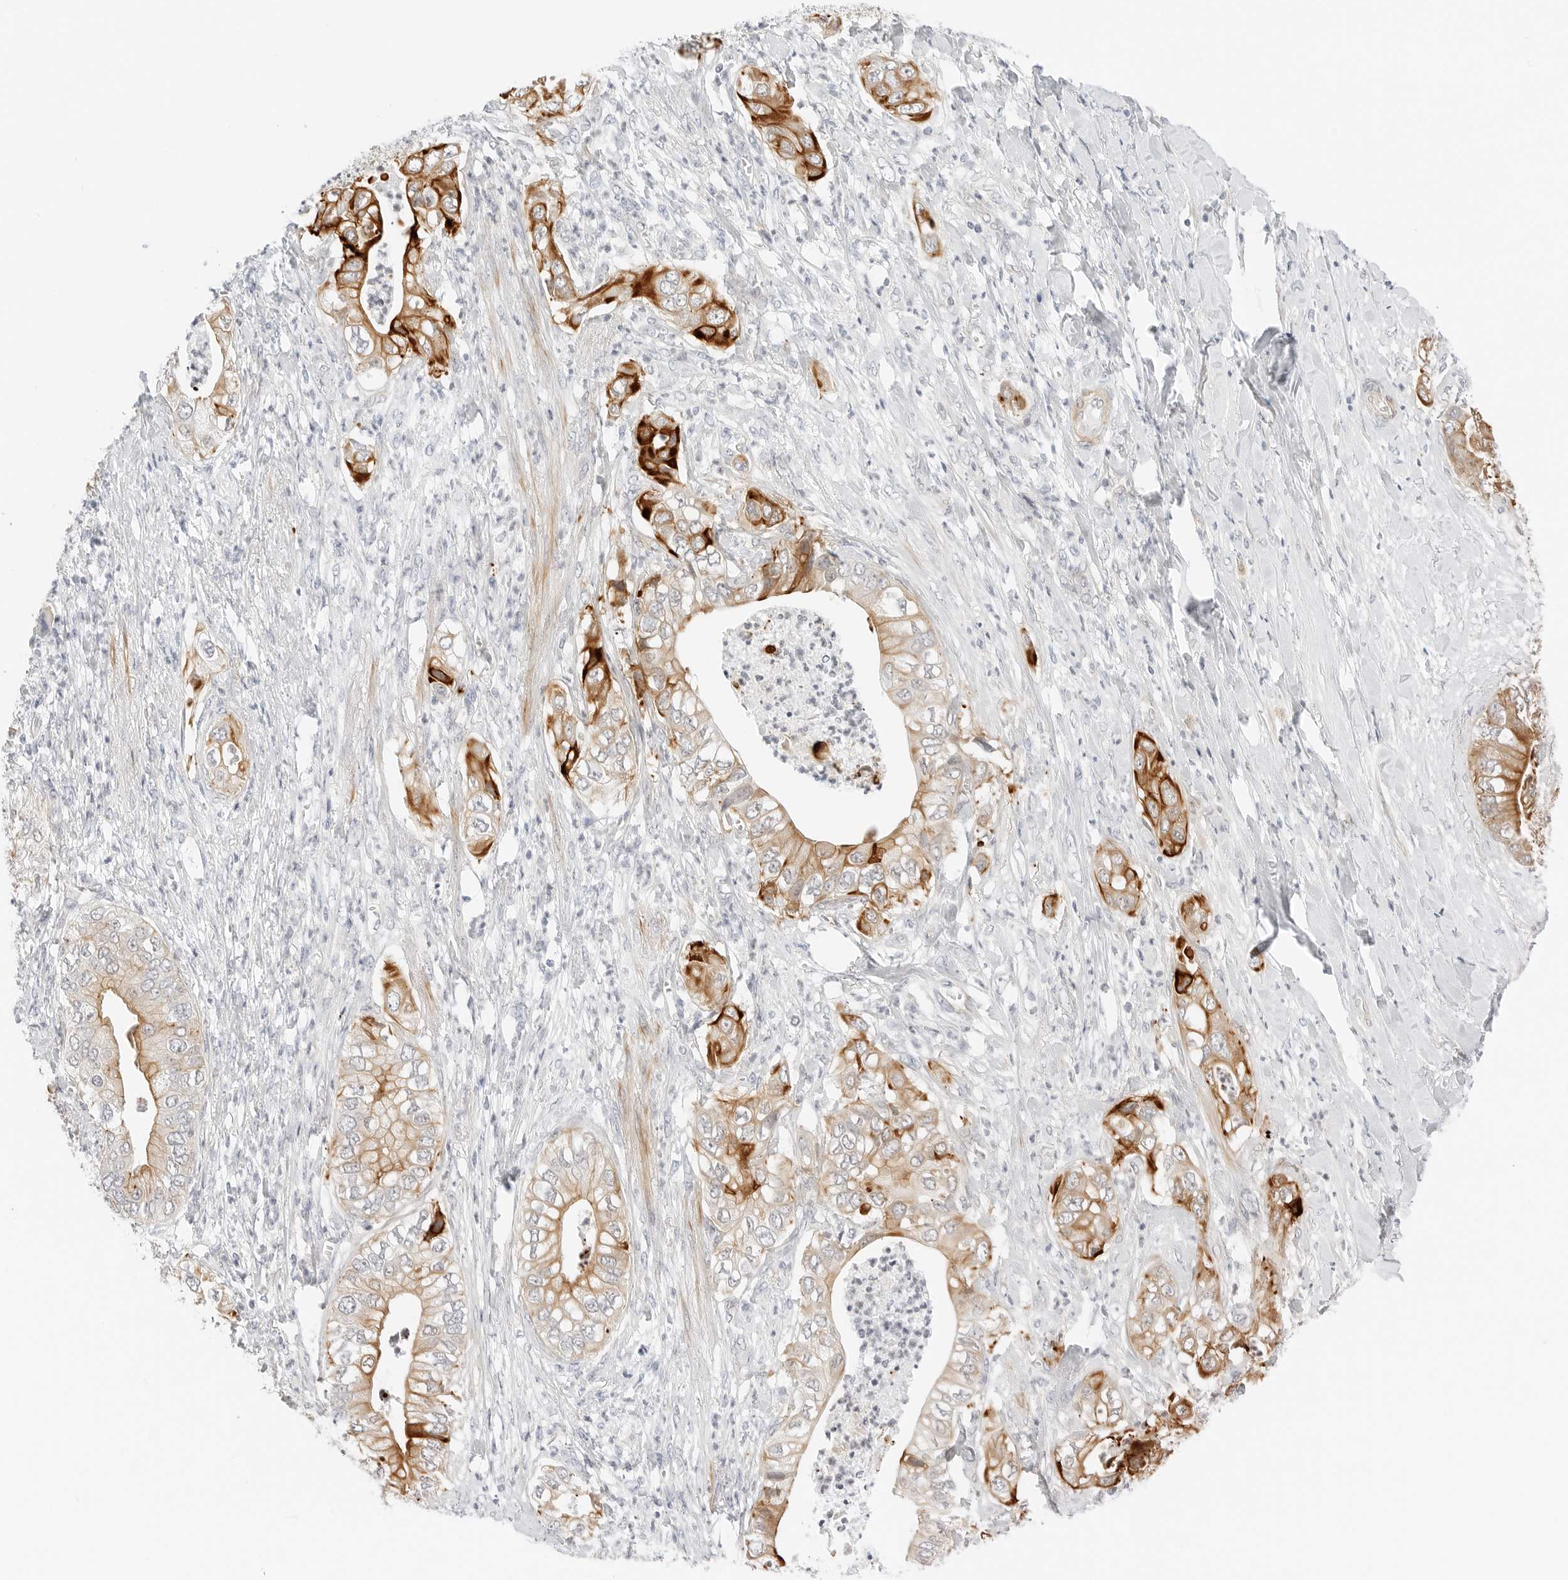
{"staining": {"intensity": "strong", "quantity": ">75%", "location": "cytoplasmic/membranous"}, "tissue": "pancreatic cancer", "cell_type": "Tumor cells", "image_type": "cancer", "snomed": [{"axis": "morphology", "description": "Adenocarcinoma, NOS"}, {"axis": "topography", "description": "Pancreas"}], "caption": "Tumor cells exhibit high levels of strong cytoplasmic/membranous expression in about >75% of cells in pancreatic cancer (adenocarcinoma). The staining is performed using DAB brown chromogen to label protein expression. The nuclei are counter-stained blue using hematoxylin.", "gene": "IQCC", "patient": {"sex": "female", "age": 78}}